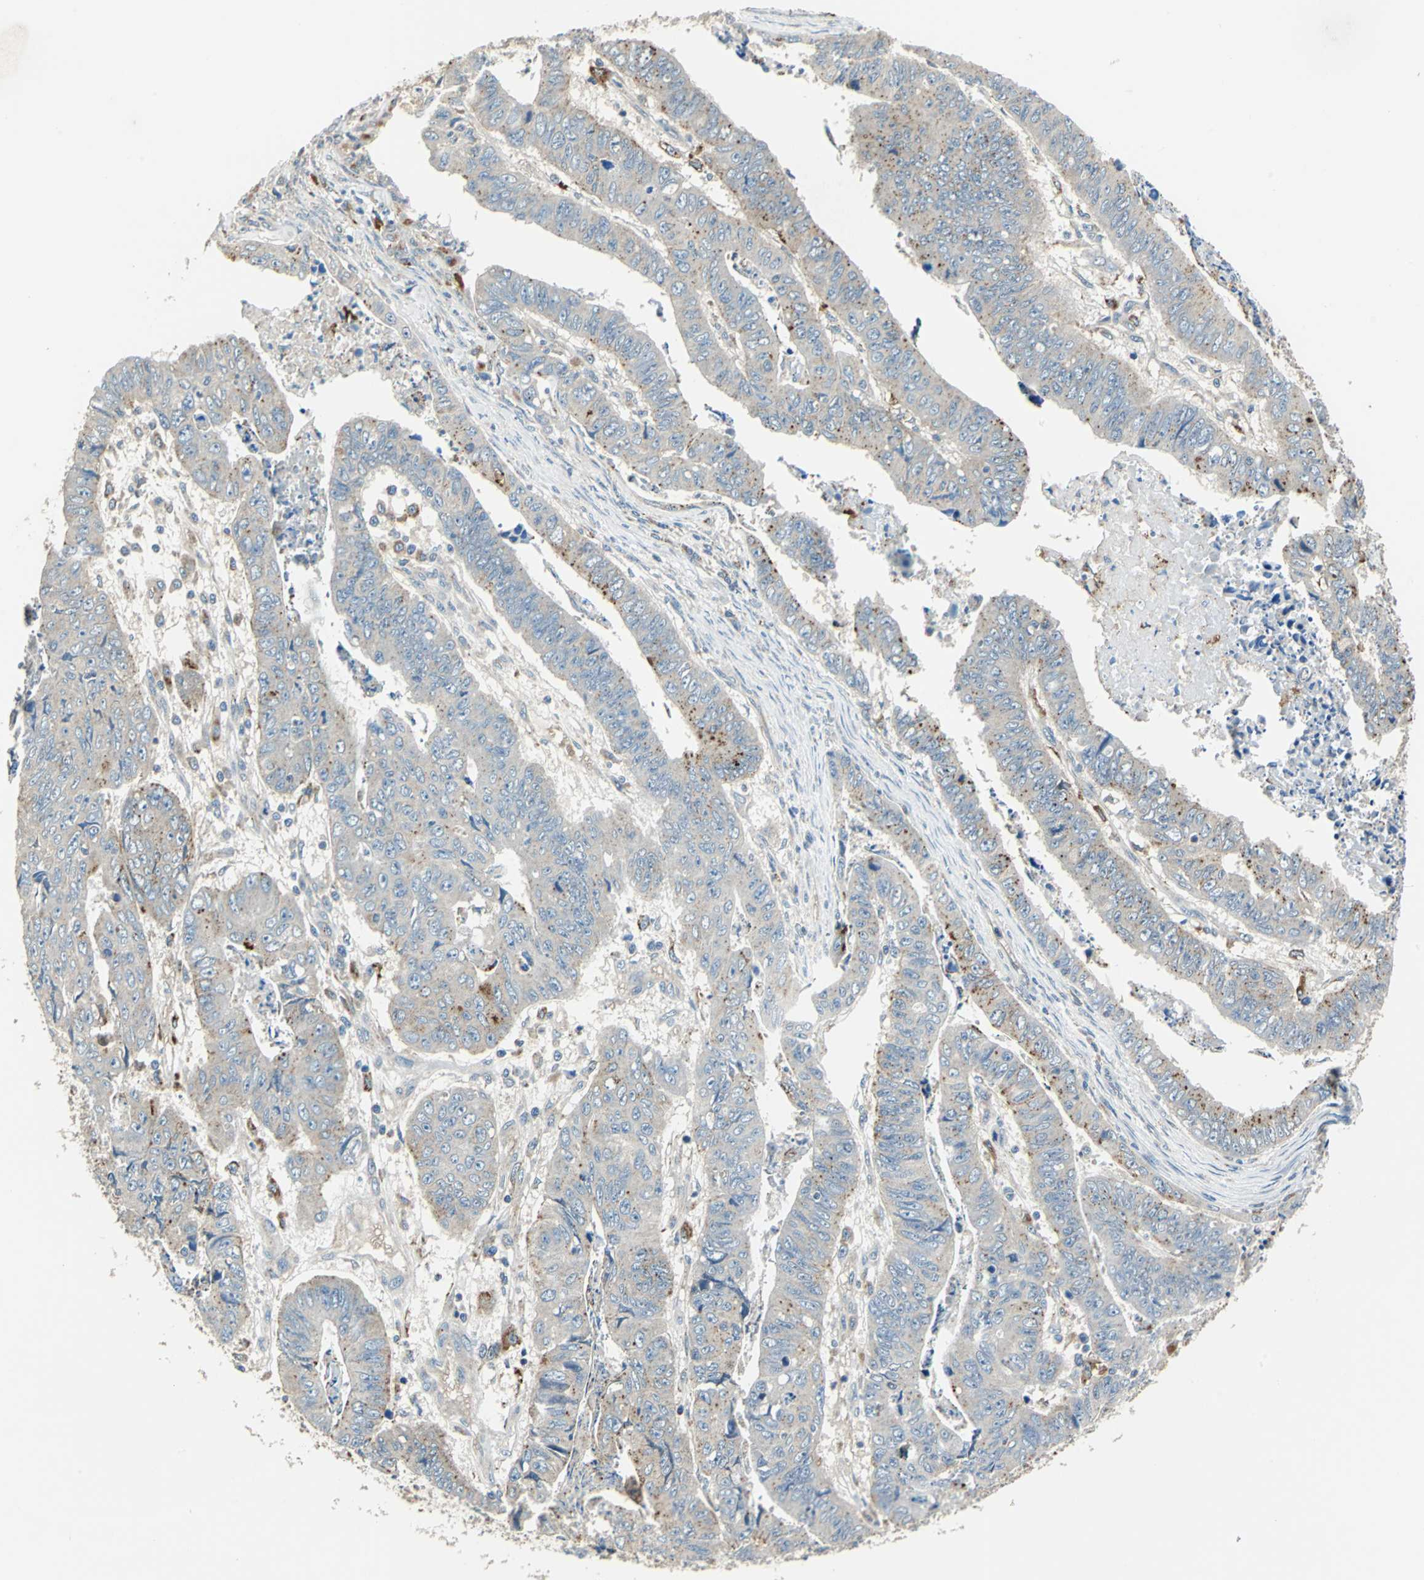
{"staining": {"intensity": "weak", "quantity": "25%-75%", "location": "cytoplasmic/membranous"}, "tissue": "stomach cancer", "cell_type": "Tumor cells", "image_type": "cancer", "snomed": [{"axis": "morphology", "description": "Adenocarcinoma, NOS"}, {"axis": "topography", "description": "Stomach, lower"}], "caption": "The photomicrograph displays immunohistochemical staining of stomach cancer. There is weak cytoplasmic/membranous expression is appreciated in approximately 25%-75% of tumor cells. (DAB (3,3'-diaminobenzidine) = brown stain, brightfield microscopy at high magnification).", "gene": "NIT1", "patient": {"sex": "male", "age": 77}}